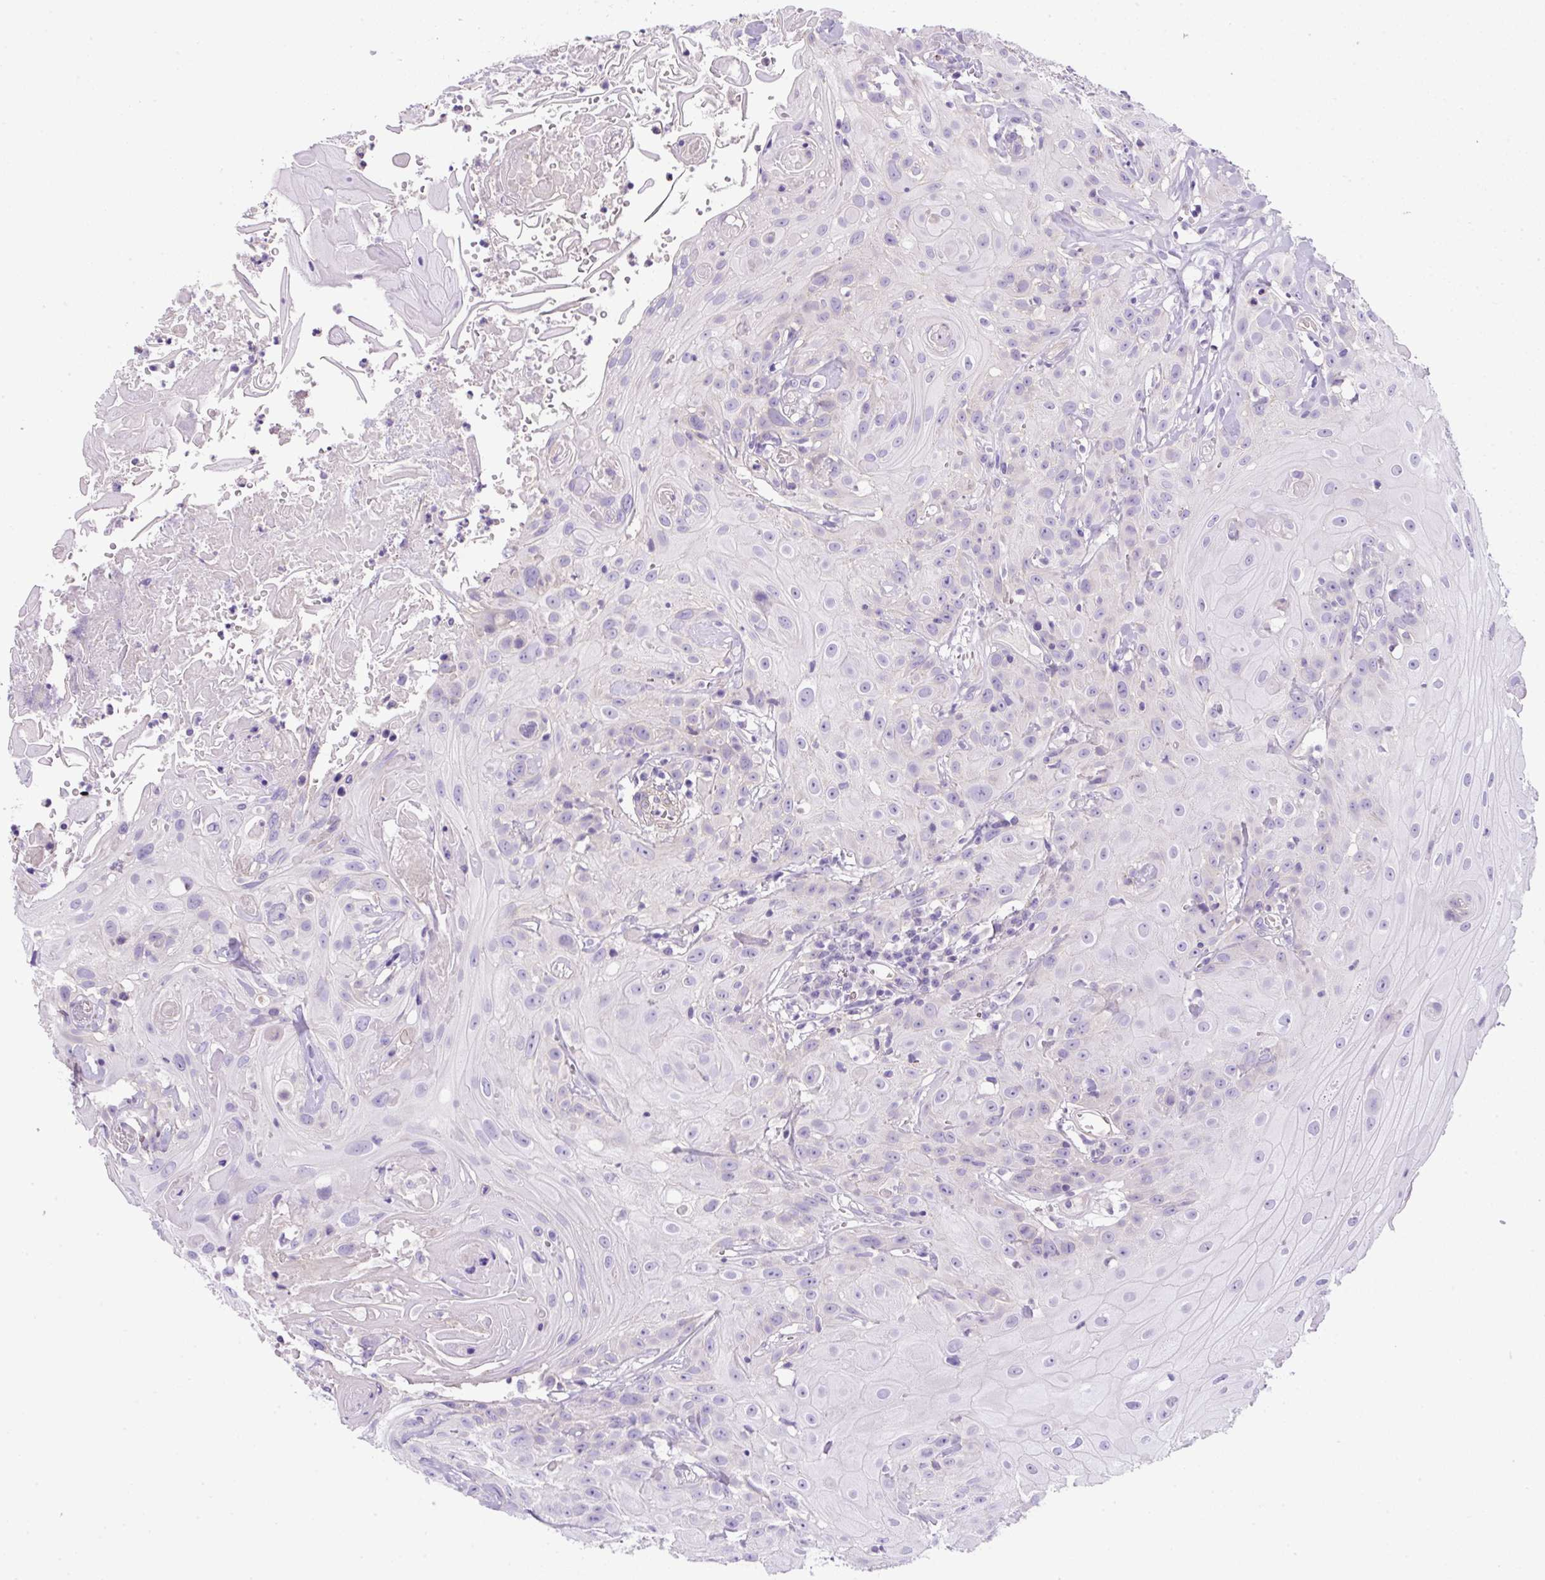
{"staining": {"intensity": "negative", "quantity": "none", "location": "none"}, "tissue": "head and neck cancer", "cell_type": "Tumor cells", "image_type": "cancer", "snomed": [{"axis": "morphology", "description": "Squamous cell carcinoma, NOS"}, {"axis": "topography", "description": "Skin"}, {"axis": "topography", "description": "Head-Neck"}], "caption": "IHC of human head and neck cancer demonstrates no staining in tumor cells. Nuclei are stained in blue.", "gene": "NPTN", "patient": {"sex": "male", "age": 80}}